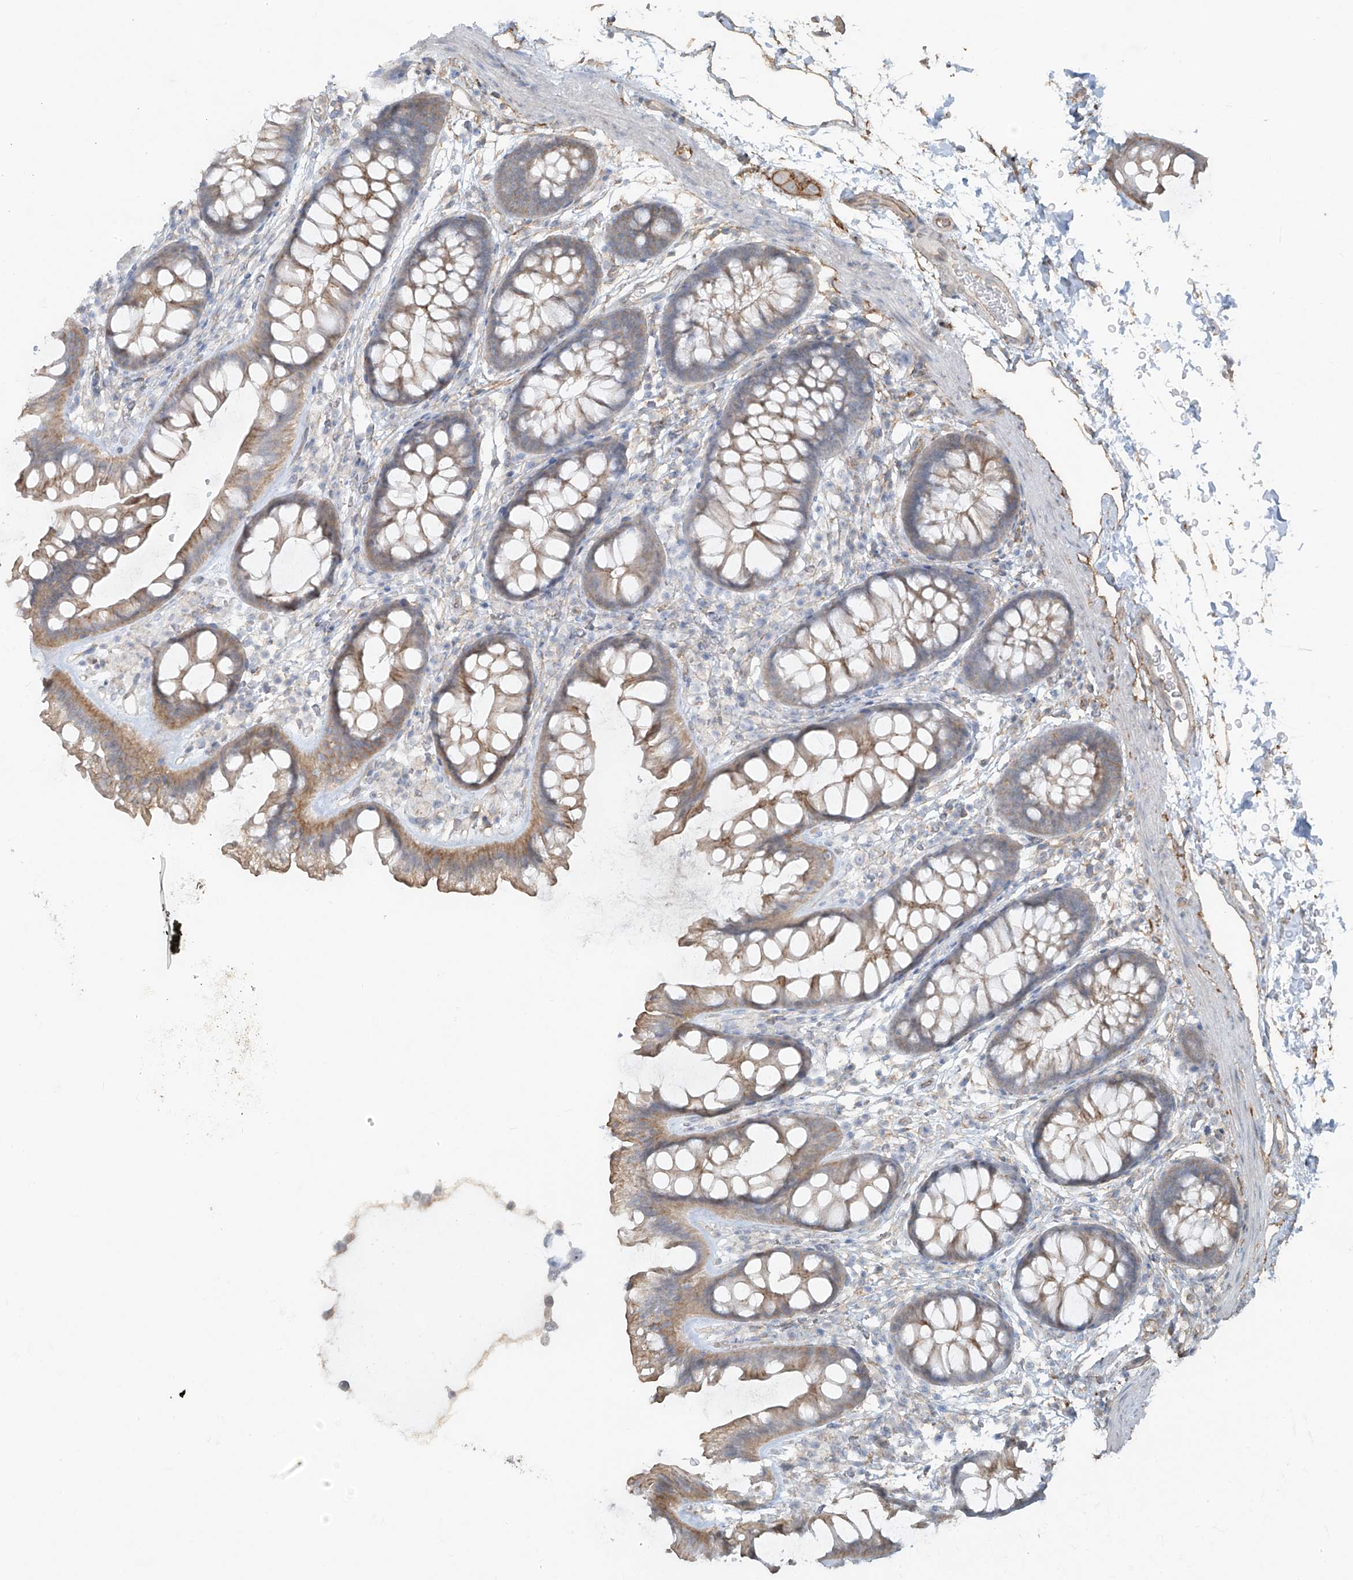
{"staining": {"intensity": "moderate", "quantity": ">75%", "location": "cytoplasmic/membranous"}, "tissue": "colon", "cell_type": "Endothelial cells", "image_type": "normal", "snomed": [{"axis": "morphology", "description": "Normal tissue, NOS"}, {"axis": "topography", "description": "Colon"}], "caption": "Colon was stained to show a protein in brown. There is medium levels of moderate cytoplasmic/membranous staining in about >75% of endothelial cells. (DAB IHC with brightfield microscopy, high magnification).", "gene": "TUBE1", "patient": {"sex": "female", "age": 62}}